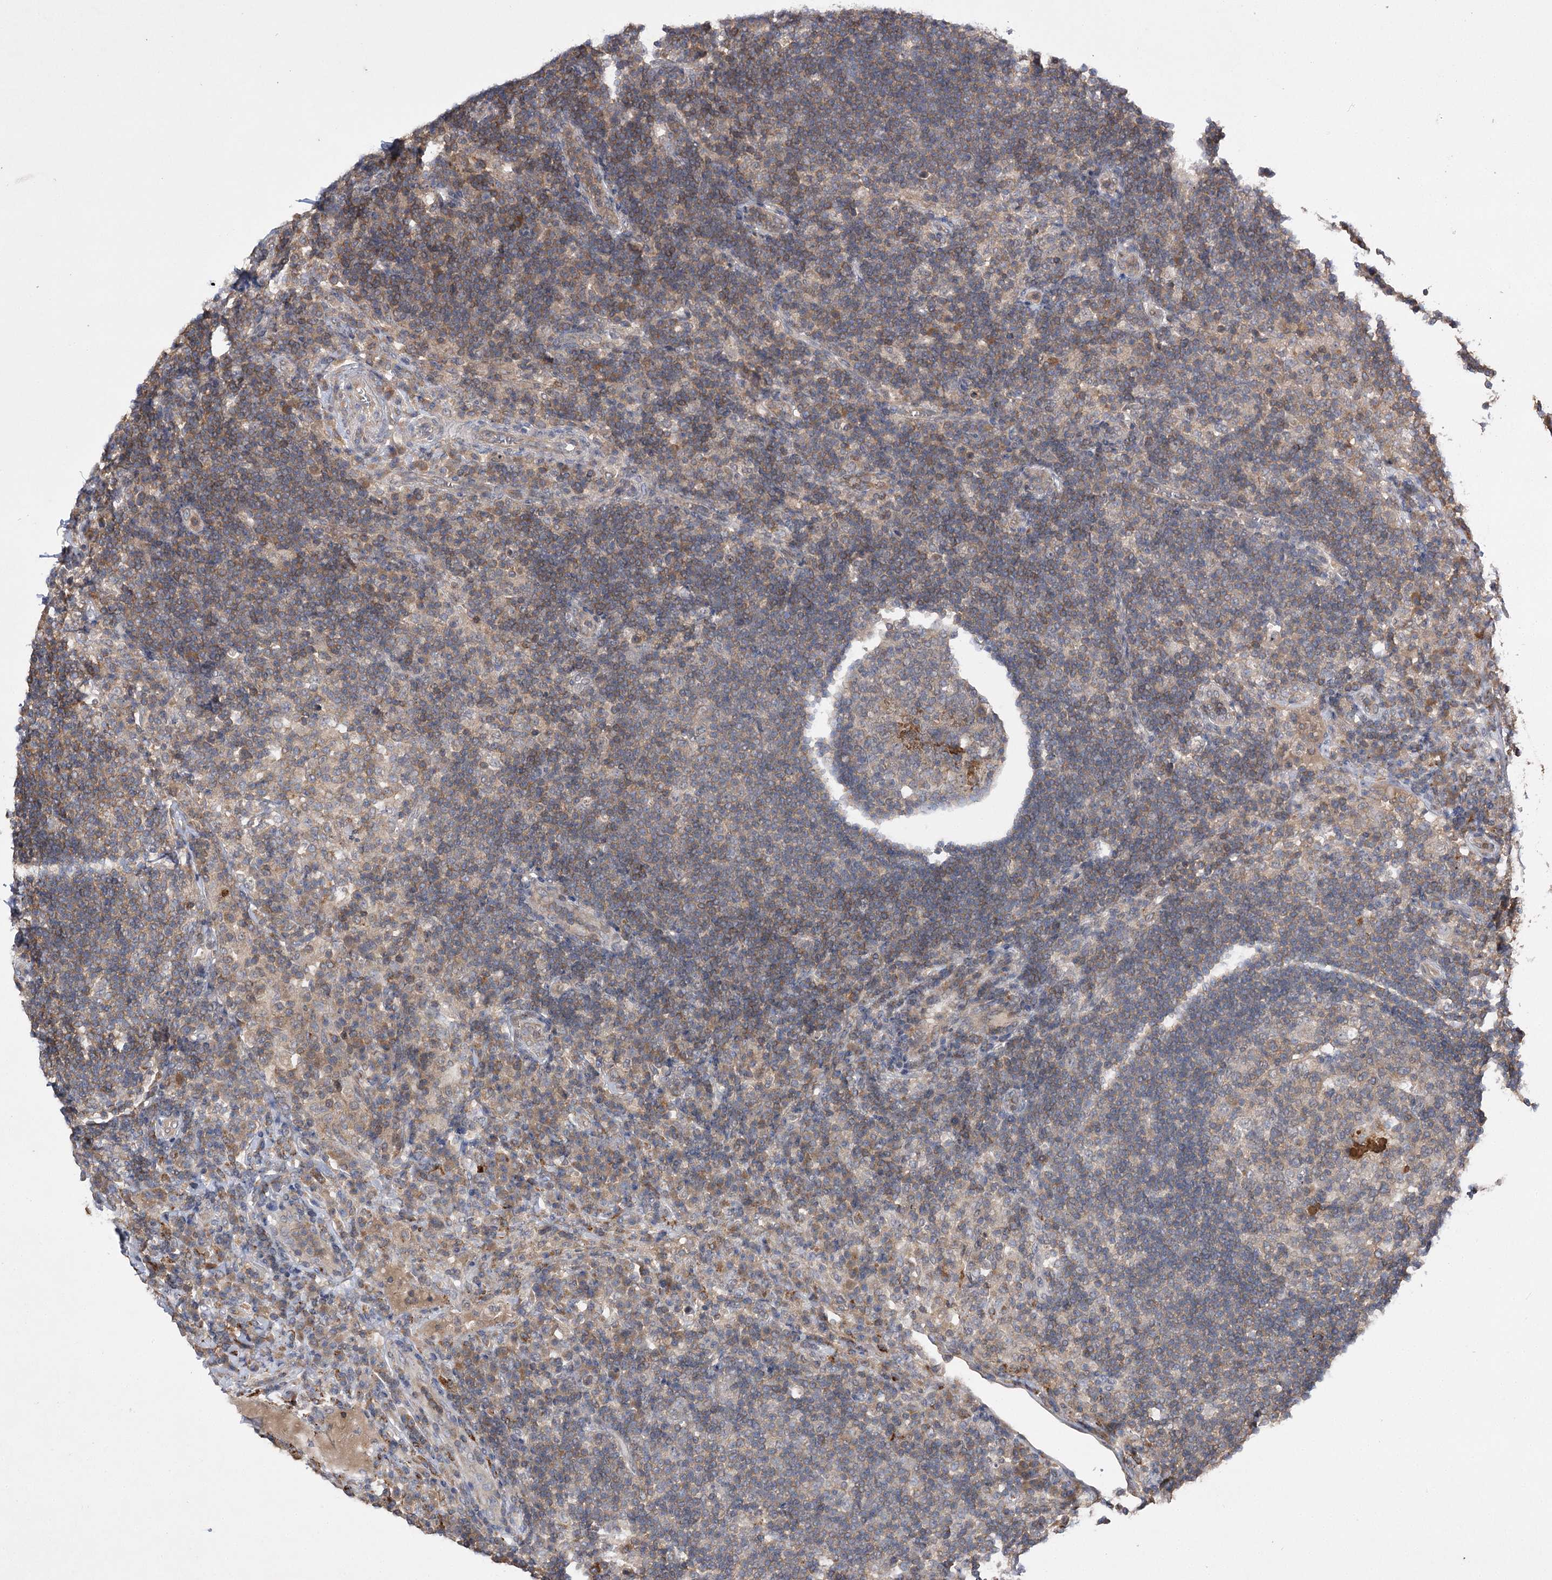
{"staining": {"intensity": "moderate", "quantity": "25%-75%", "location": "cytoplasmic/membranous"}, "tissue": "lymph node", "cell_type": "Germinal center cells", "image_type": "normal", "snomed": [{"axis": "morphology", "description": "Normal tissue, NOS"}, {"axis": "topography", "description": "Lymph node"}], "caption": "Immunohistochemical staining of normal human lymph node shows moderate cytoplasmic/membranous protein positivity in approximately 25%-75% of germinal center cells.", "gene": "BCR", "patient": {"sex": "female", "age": 53}}